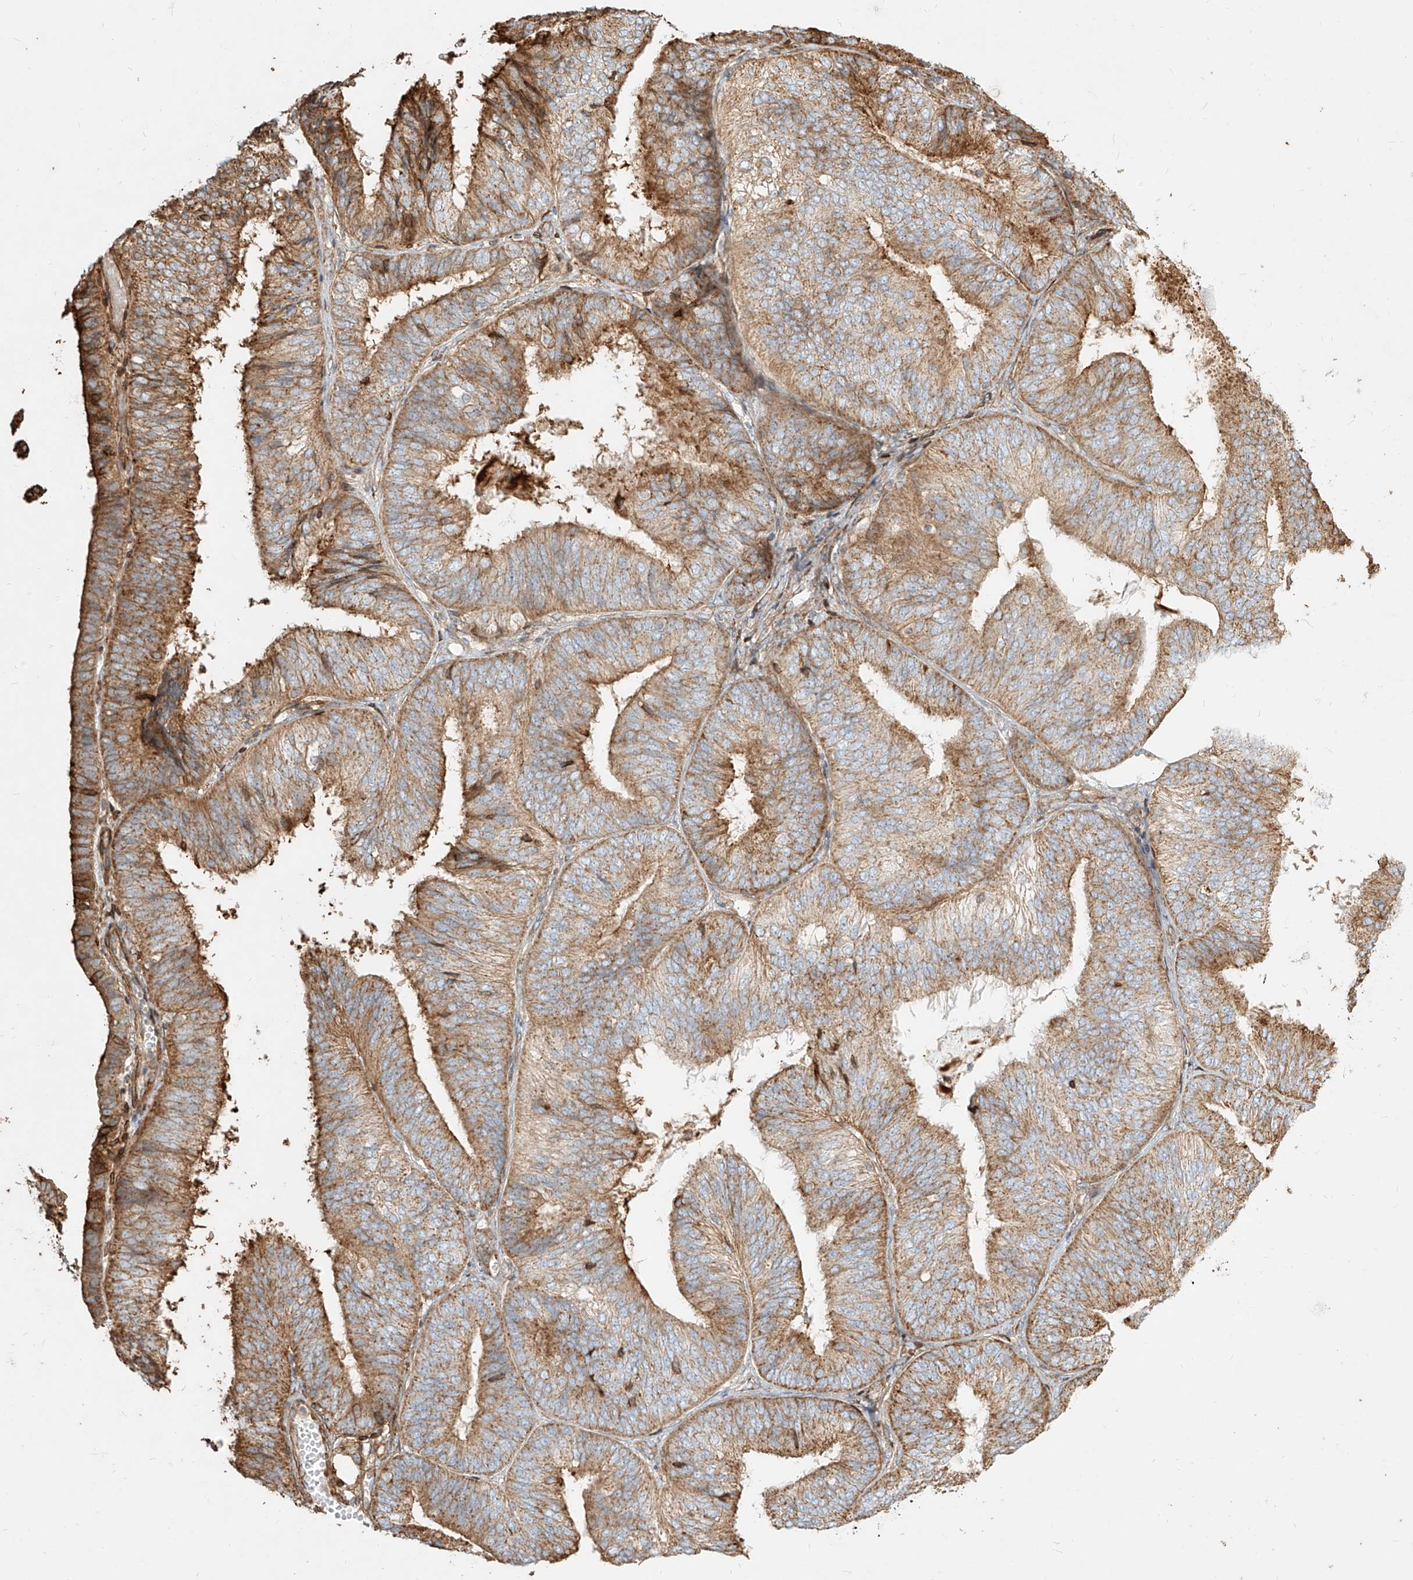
{"staining": {"intensity": "moderate", "quantity": ">75%", "location": "cytoplasmic/membranous"}, "tissue": "endometrial cancer", "cell_type": "Tumor cells", "image_type": "cancer", "snomed": [{"axis": "morphology", "description": "Adenocarcinoma, NOS"}, {"axis": "topography", "description": "Endometrium"}], "caption": "Immunohistochemical staining of human endometrial cancer (adenocarcinoma) reveals medium levels of moderate cytoplasmic/membranous positivity in approximately >75% of tumor cells.", "gene": "MTX2", "patient": {"sex": "female", "age": 58}}